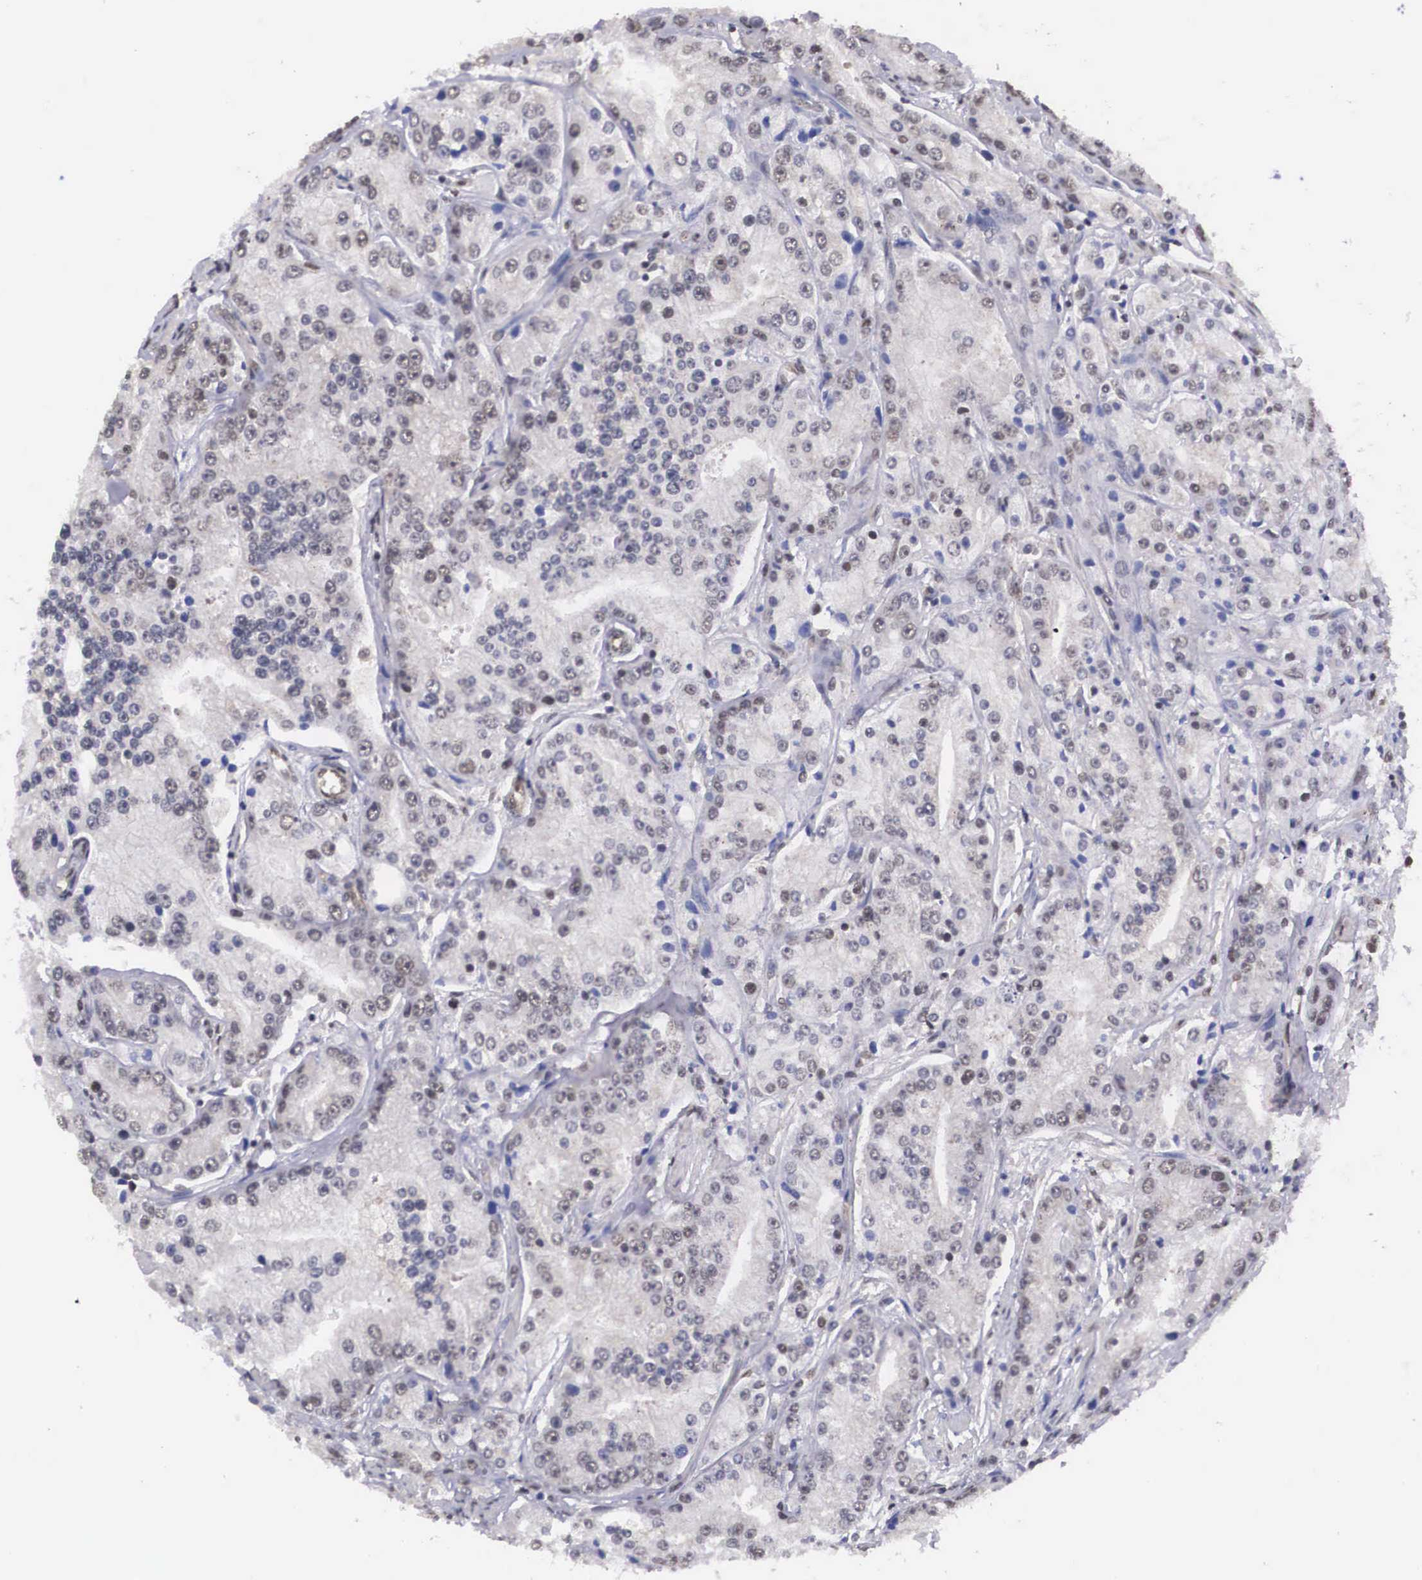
{"staining": {"intensity": "weak", "quantity": "<25%", "location": "cytoplasmic/membranous"}, "tissue": "prostate cancer", "cell_type": "Tumor cells", "image_type": "cancer", "snomed": [{"axis": "morphology", "description": "Adenocarcinoma, Medium grade"}, {"axis": "topography", "description": "Prostate"}], "caption": "Immunohistochemistry of human prostate adenocarcinoma (medium-grade) demonstrates no expression in tumor cells.", "gene": "OTX2", "patient": {"sex": "male", "age": 72}}